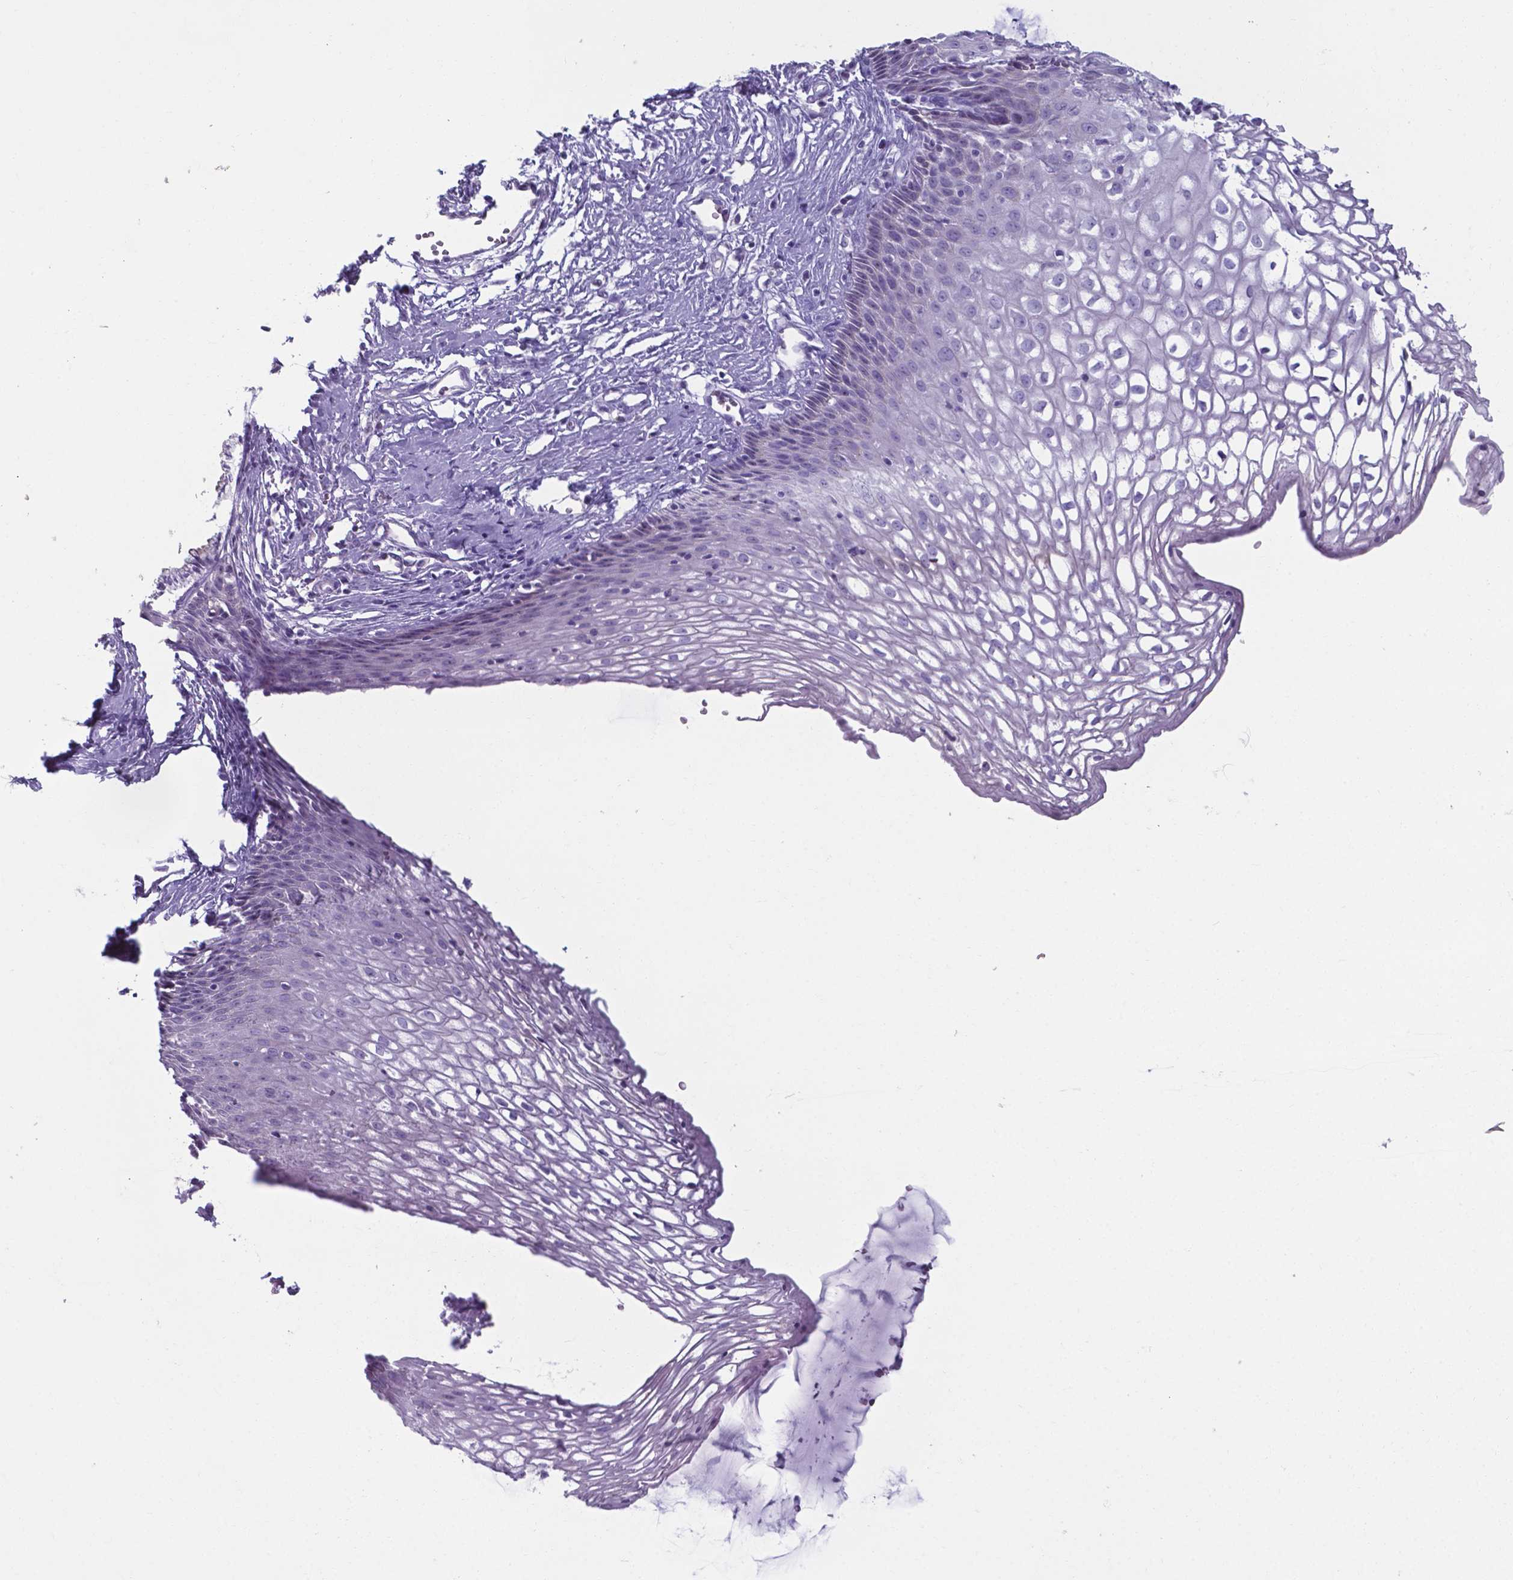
{"staining": {"intensity": "negative", "quantity": "none", "location": "none"}, "tissue": "cervix", "cell_type": "Glandular cells", "image_type": "normal", "snomed": [{"axis": "morphology", "description": "Normal tissue, NOS"}, {"axis": "topography", "description": "Cervix"}], "caption": "IHC of normal human cervix demonstrates no expression in glandular cells.", "gene": "AP5B1", "patient": {"sex": "female", "age": 40}}